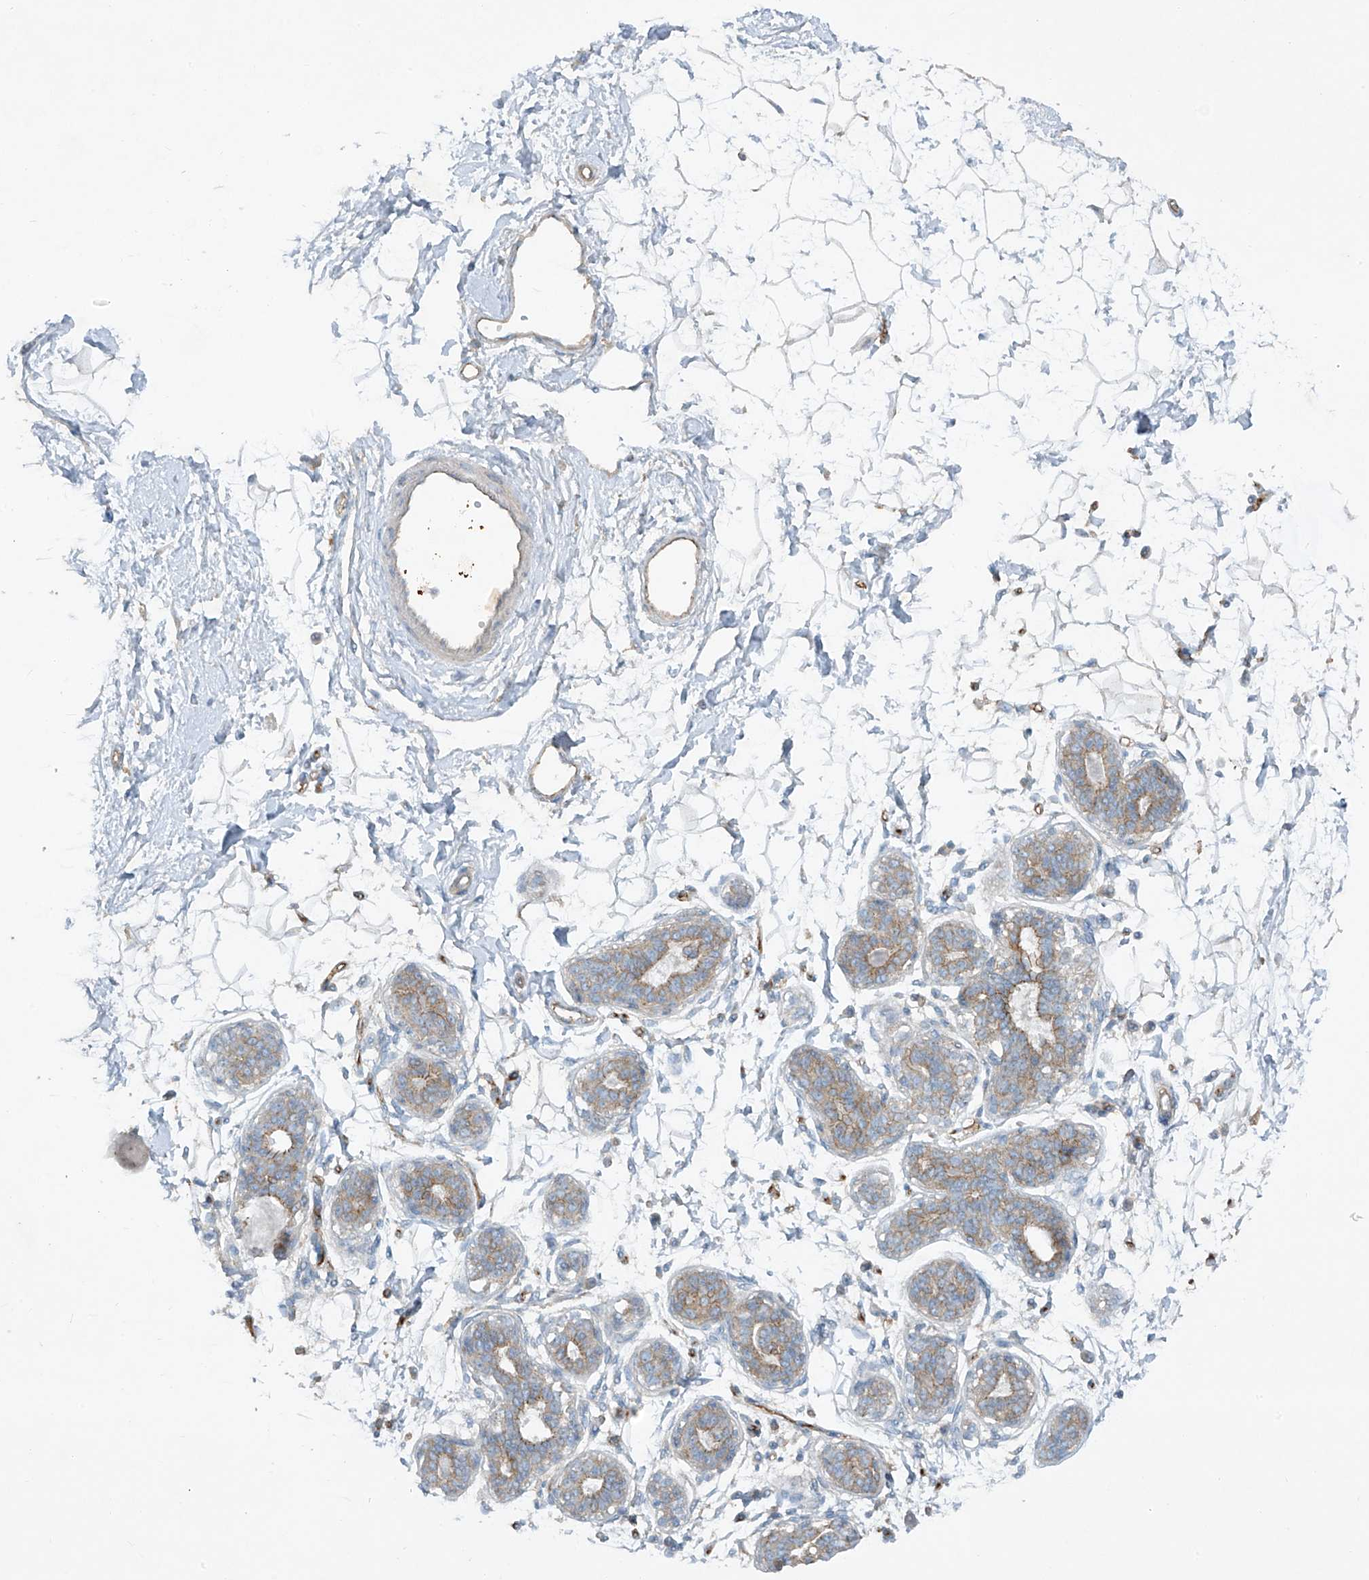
{"staining": {"intensity": "negative", "quantity": "none", "location": "none"}, "tissue": "breast", "cell_type": "Adipocytes", "image_type": "normal", "snomed": [{"axis": "morphology", "description": "Normal tissue, NOS"}, {"axis": "topography", "description": "Breast"}], "caption": "The micrograph demonstrates no significant staining in adipocytes of breast.", "gene": "VAMP5", "patient": {"sex": "female", "age": 45}}